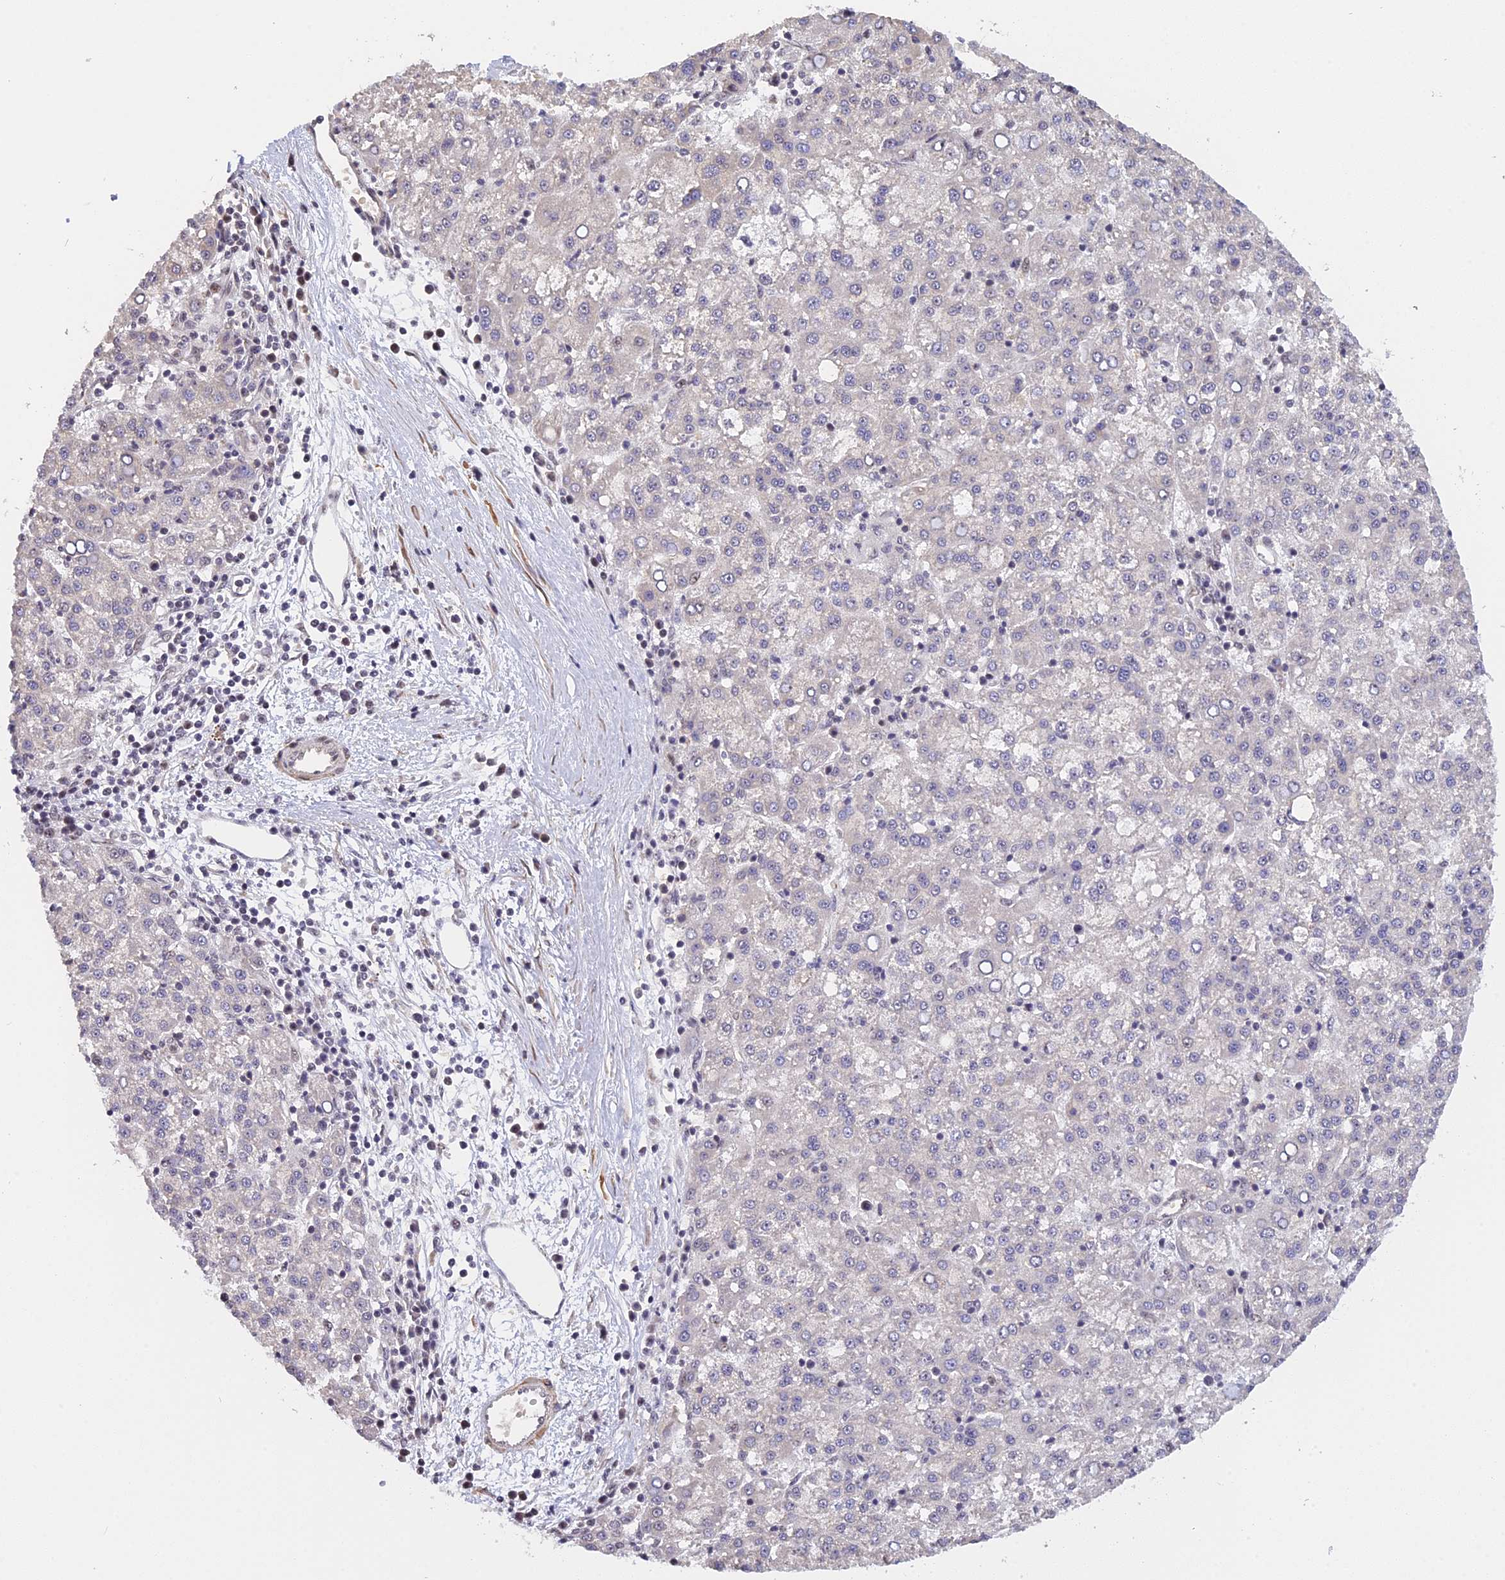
{"staining": {"intensity": "negative", "quantity": "none", "location": "none"}, "tissue": "liver cancer", "cell_type": "Tumor cells", "image_type": "cancer", "snomed": [{"axis": "morphology", "description": "Carcinoma, Hepatocellular, NOS"}, {"axis": "topography", "description": "Liver"}], "caption": "IHC photomicrograph of neoplastic tissue: human hepatocellular carcinoma (liver) stained with DAB shows no significant protein staining in tumor cells. (Brightfield microscopy of DAB IHC at high magnification).", "gene": "MGA", "patient": {"sex": "female", "age": 58}}